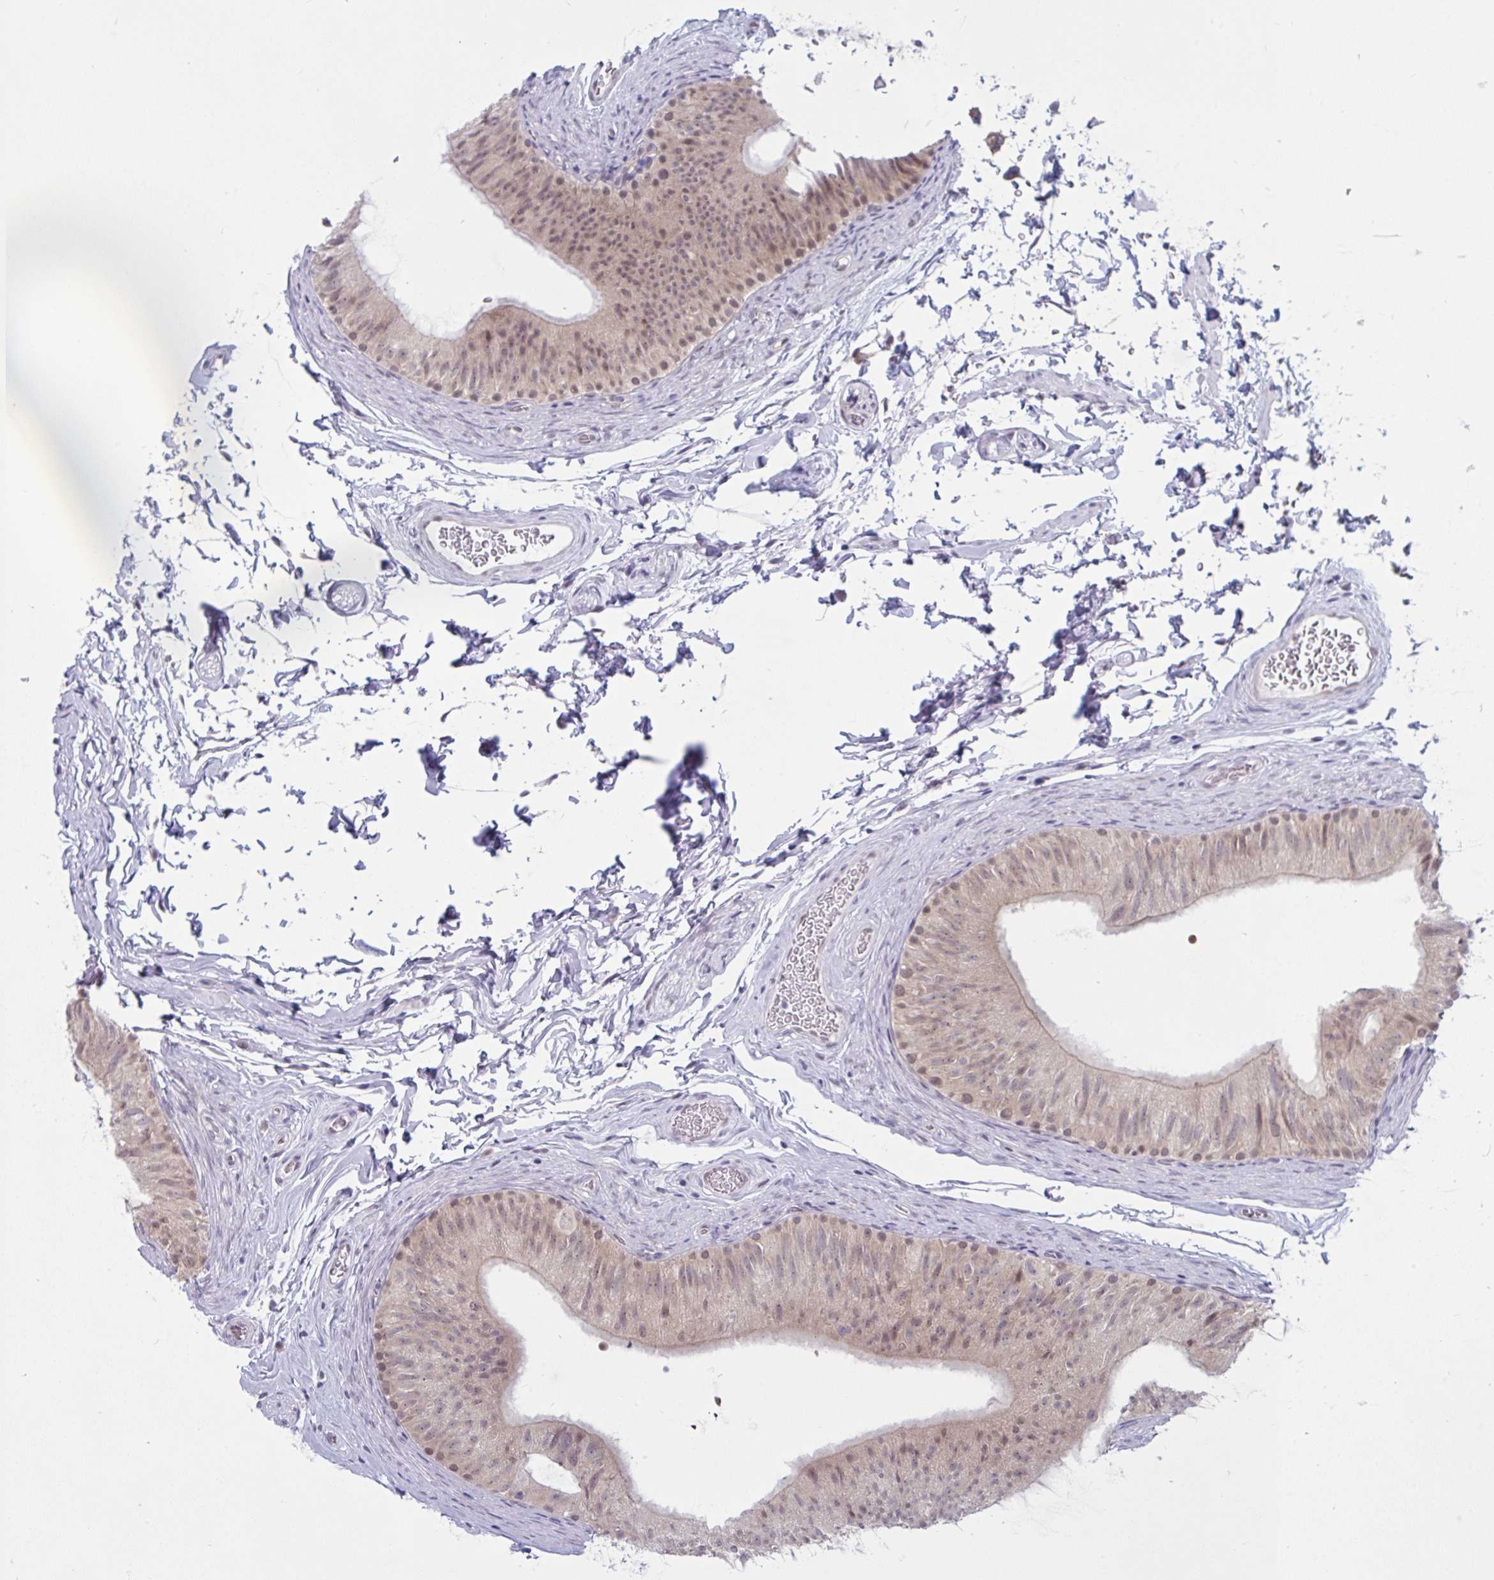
{"staining": {"intensity": "weak", "quantity": "25%-75%", "location": "cytoplasmic/membranous,nuclear"}, "tissue": "epididymis", "cell_type": "Glandular cells", "image_type": "normal", "snomed": [{"axis": "morphology", "description": "Normal tissue, NOS"}, {"axis": "topography", "description": "Epididymis, spermatic cord, NOS"}, {"axis": "topography", "description": "Epididymis"}], "caption": "DAB (3,3'-diaminobenzidine) immunohistochemical staining of normal human epididymis exhibits weak cytoplasmic/membranous,nuclear protein staining in approximately 25%-75% of glandular cells.", "gene": "TSN", "patient": {"sex": "male", "age": 31}}